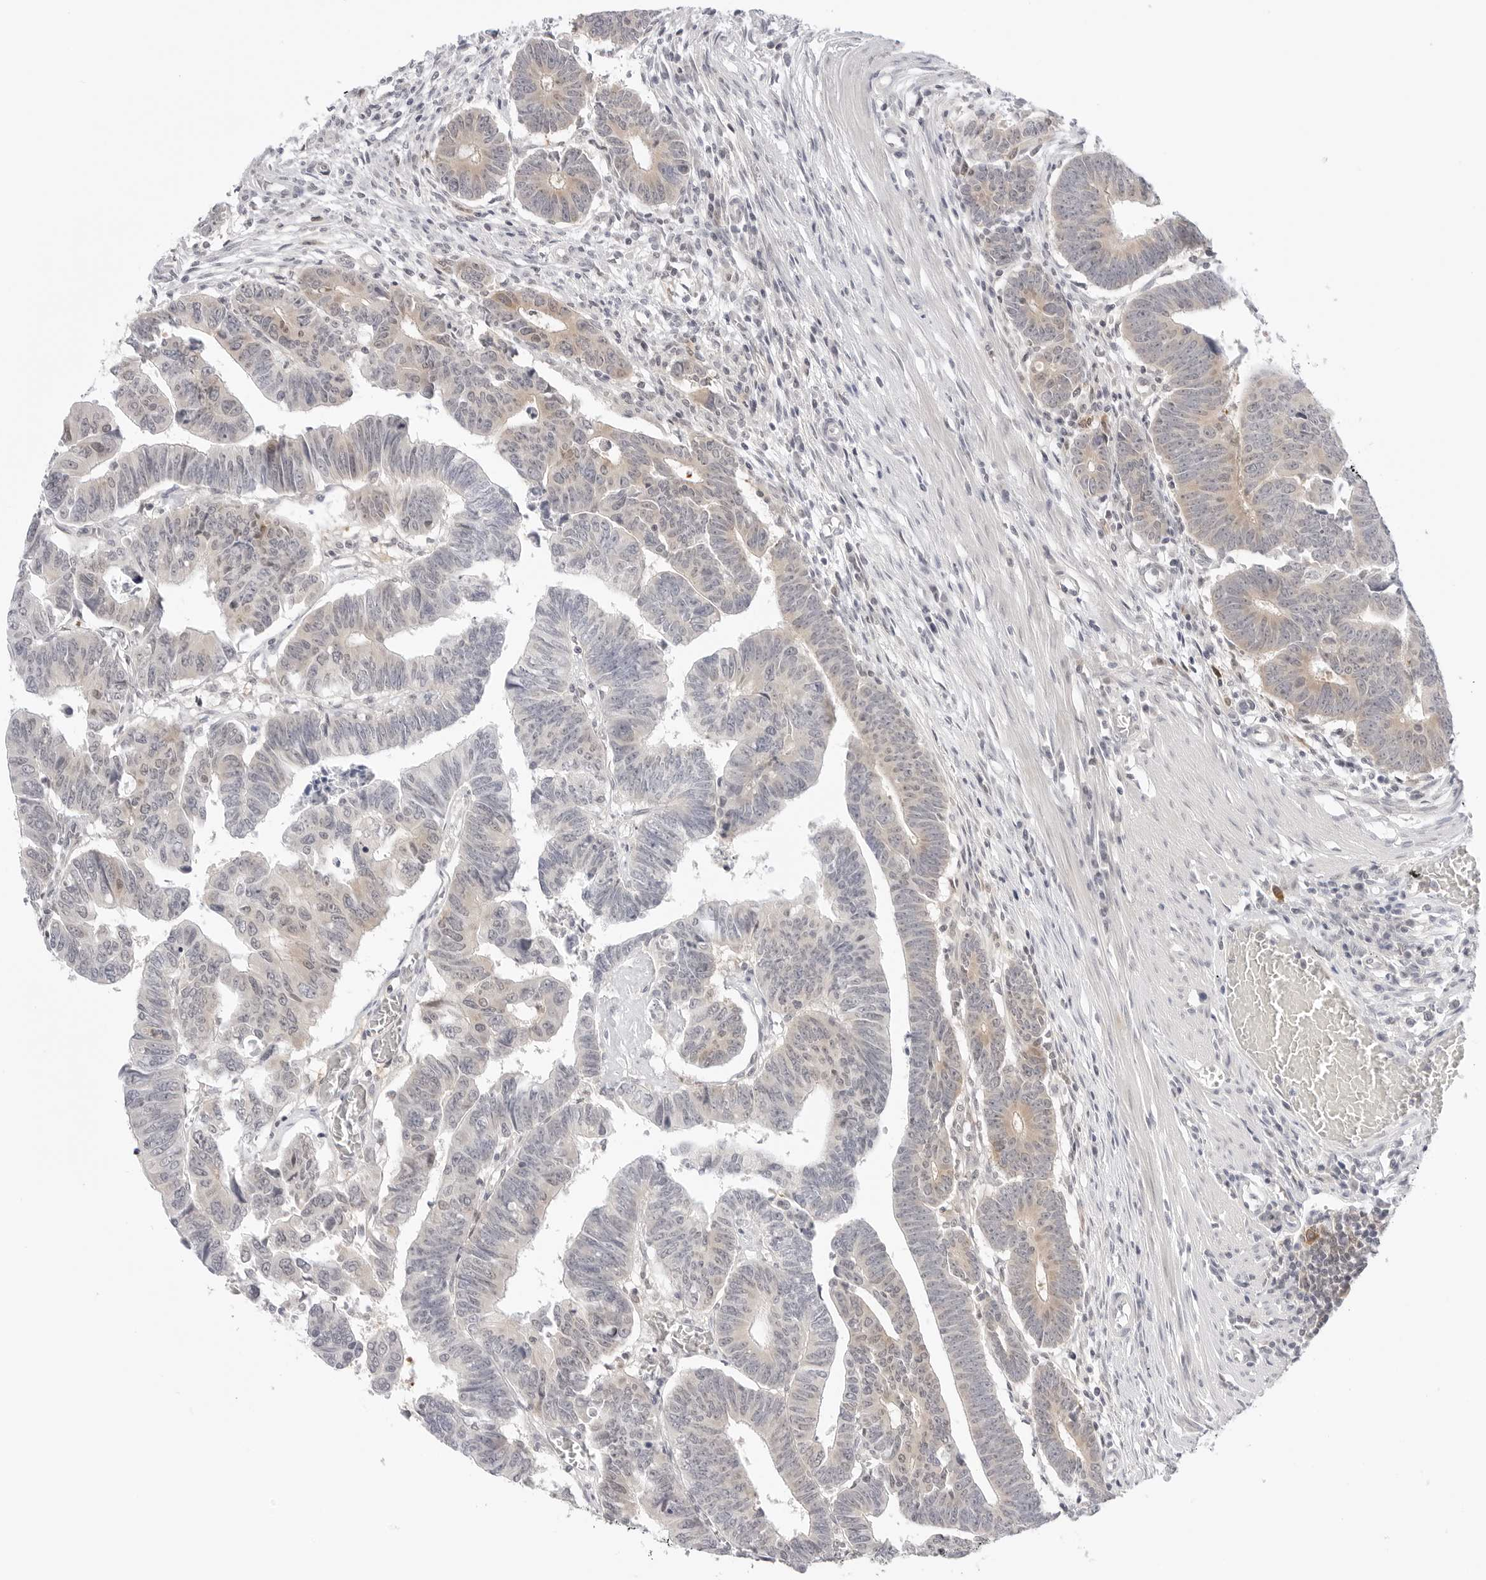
{"staining": {"intensity": "weak", "quantity": "<25%", "location": "cytoplasmic/membranous"}, "tissue": "colorectal cancer", "cell_type": "Tumor cells", "image_type": "cancer", "snomed": [{"axis": "morphology", "description": "Adenocarcinoma, NOS"}, {"axis": "topography", "description": "Rectum"}], "caption": "A histopathology image of adenocarcinoma (colorectal) stained for a protein demonstrates no brown staining in tumor cells.", "gene": "NUDC", "patient": {"sex": "female", "age": 65}}